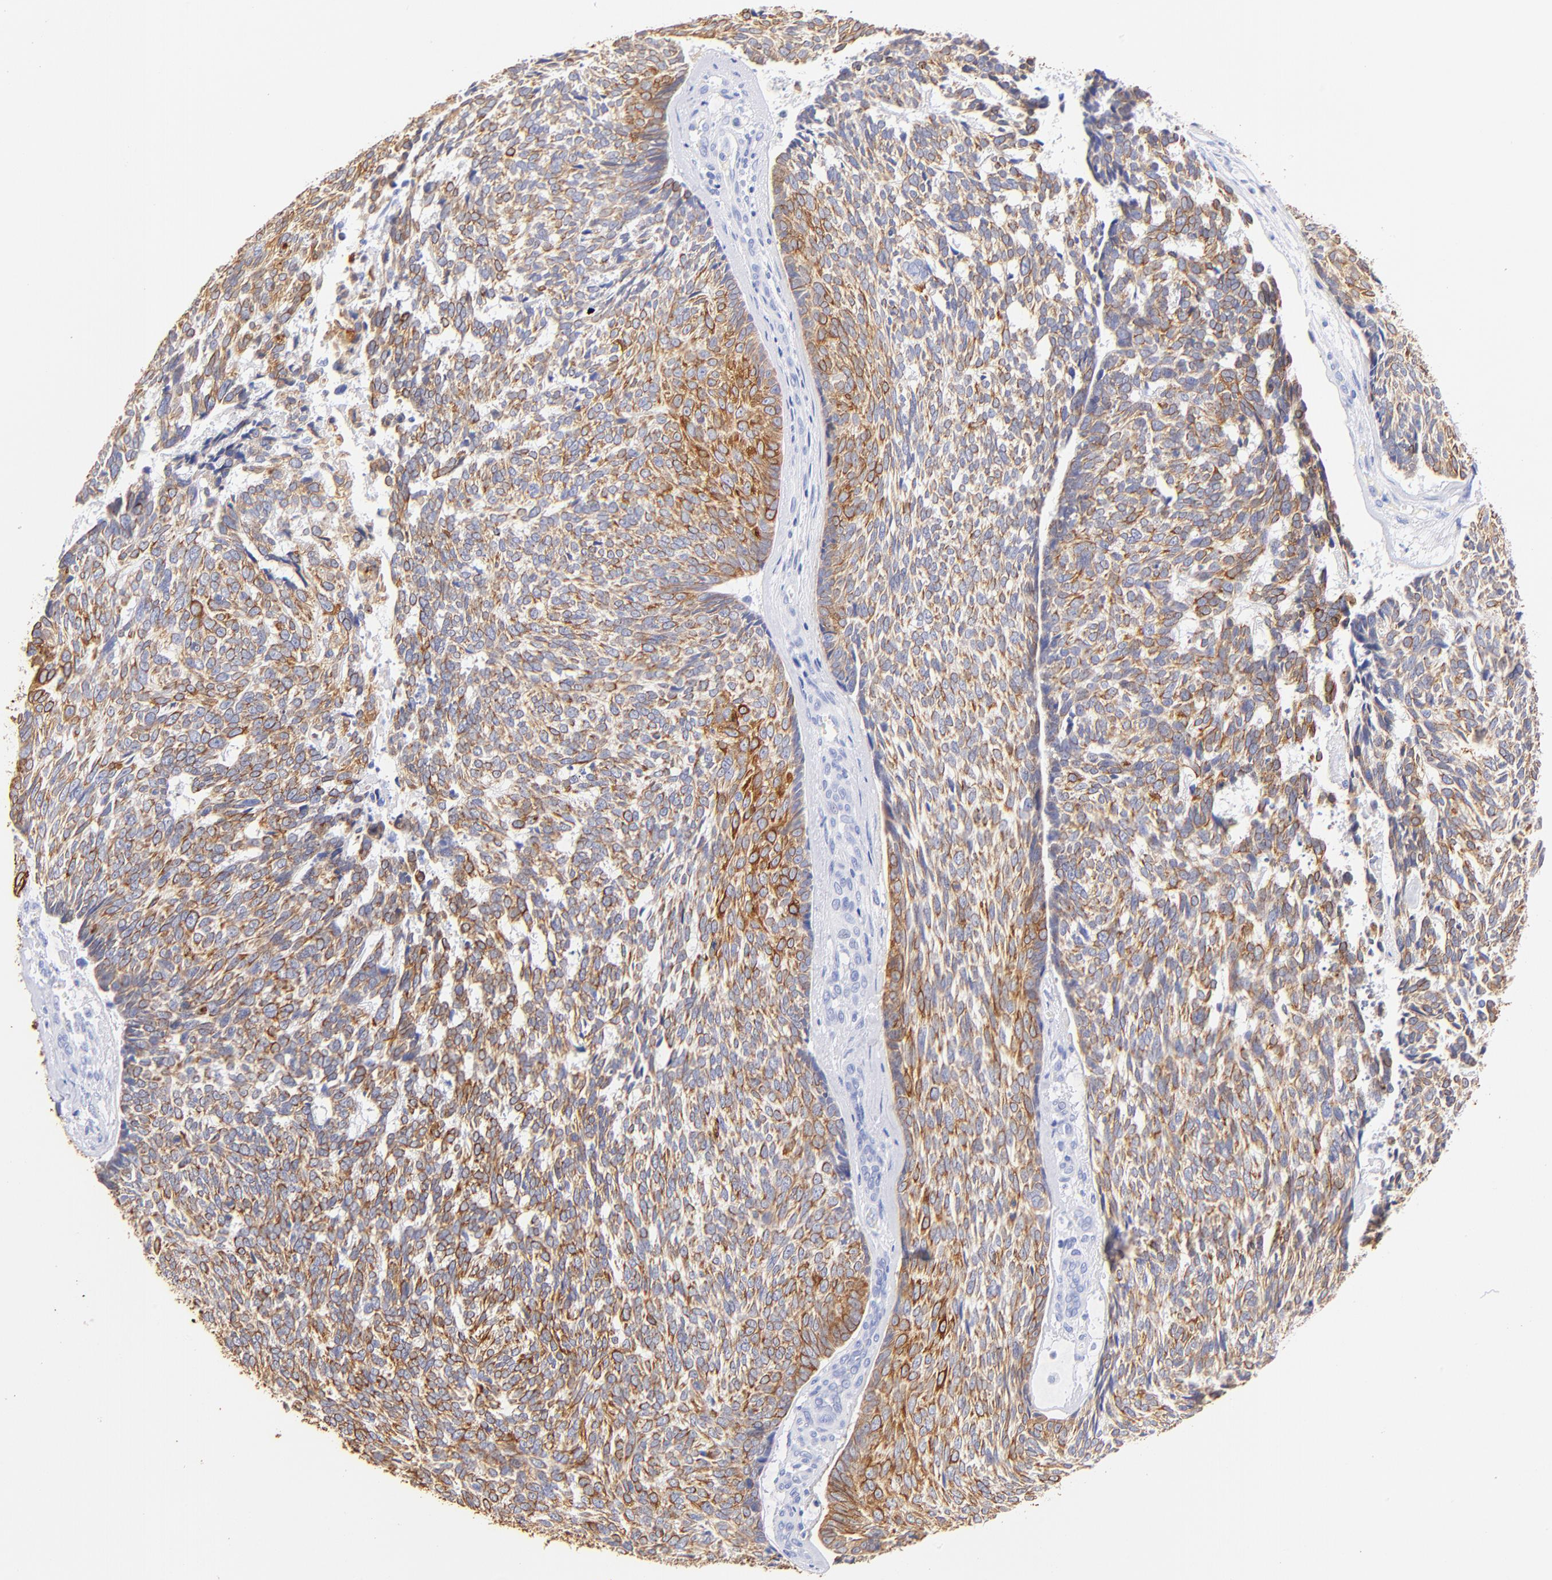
{"staining": {"intensity": "moderate", "quantity": ">75%", "location": "cytoplasmic/membranous"}, "tissue": "skin cancer", "cell_type": "Tumor cells", "image_type": "cancer", "snomed": [{"axis": "morphology", "description": "Basal cell carcinoma"}, {"axis": "topography", "description": "Skin"}], "caption": "Immunohistochemistry (IHC) (DAB (3,3'-diaminobenzidine)) staining of basal cell carcinoma (skin) demonstrates moderate cytoplasmic/membranous protein positivity in about >75% of tumor cells.", "gene": "KRT19", "patient": {"sex": "male", "age": 72}}